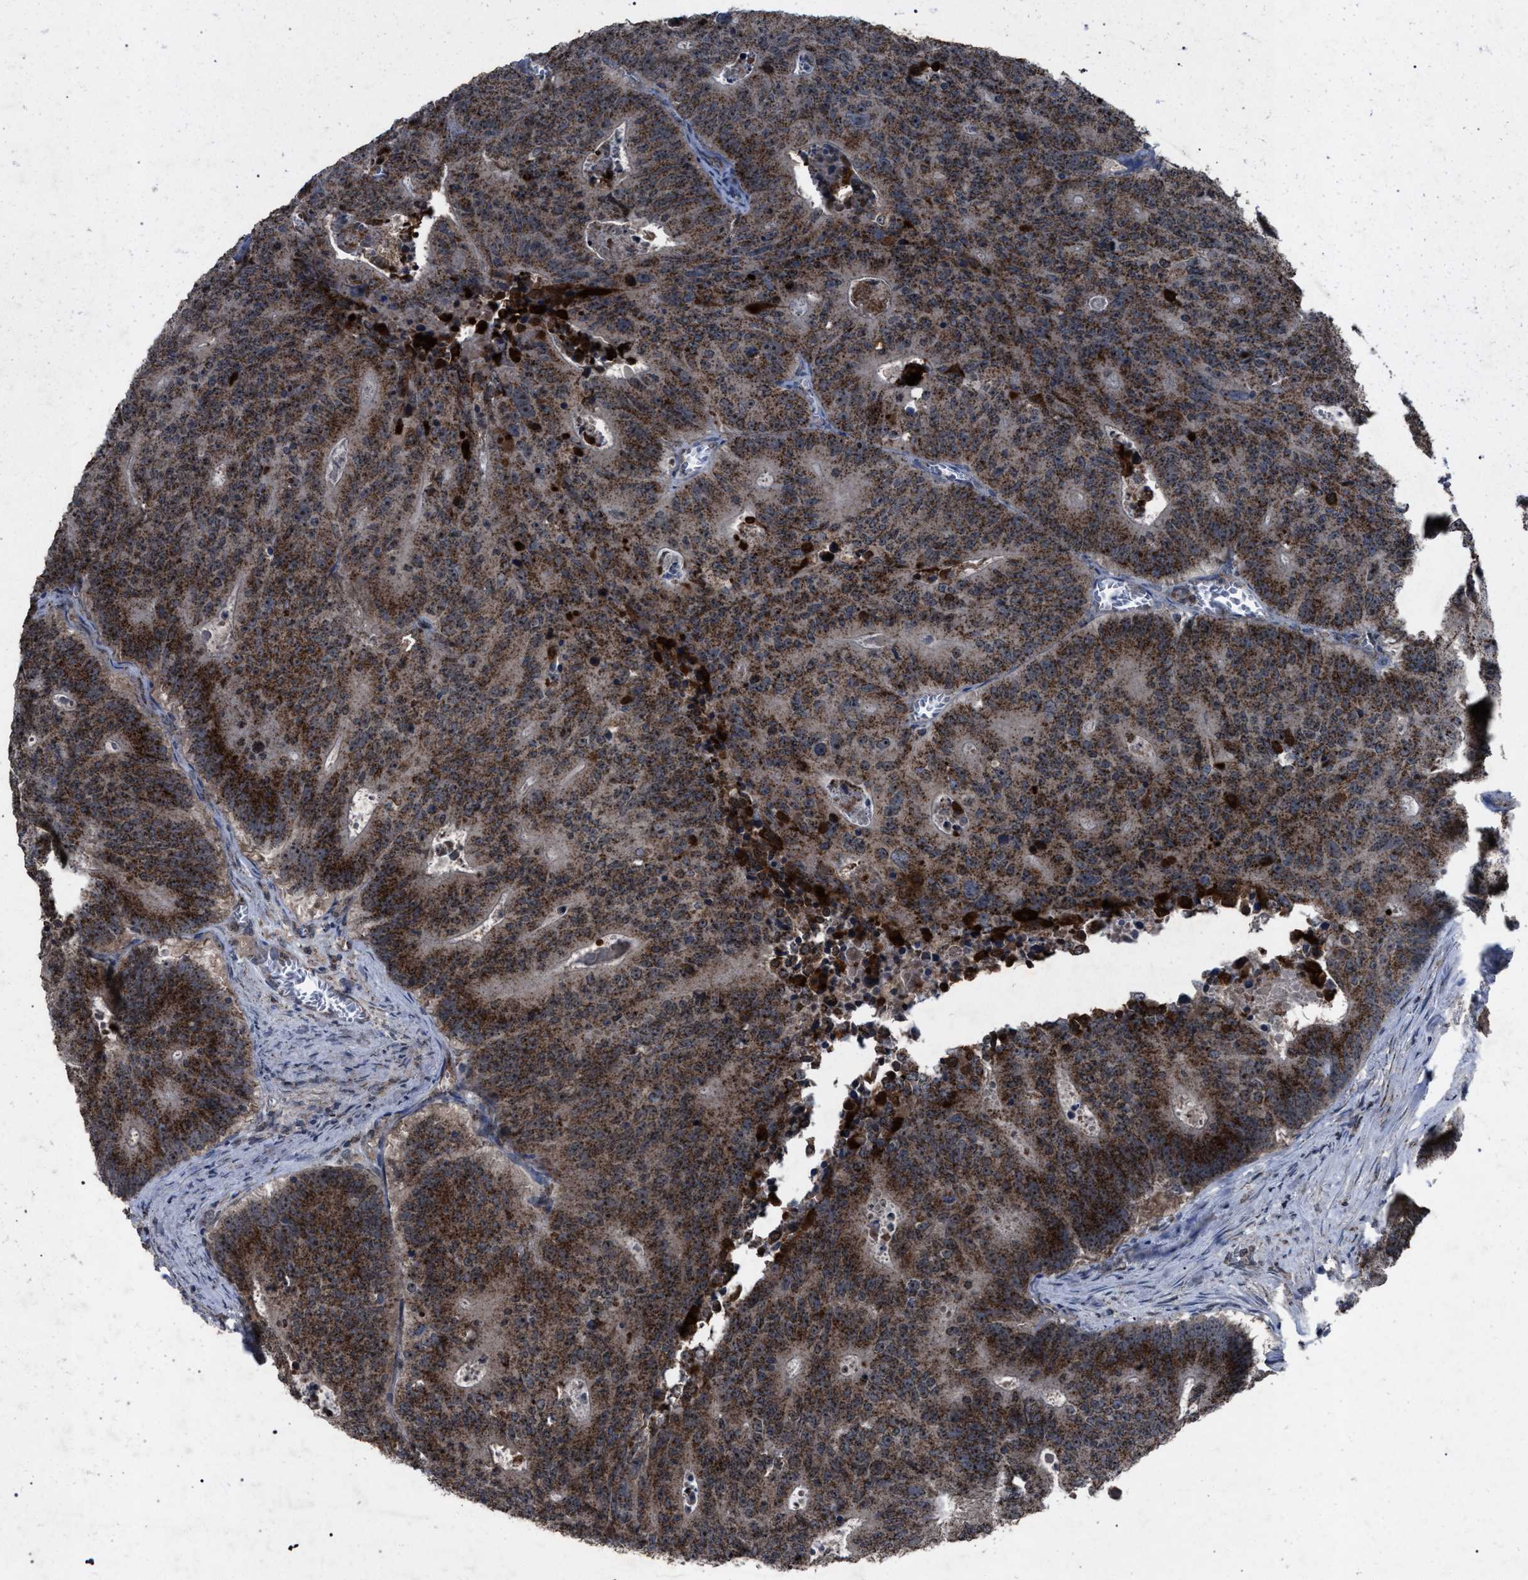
{"staining": {"intensity": "moderate", "quantity": ">75%", "location": "cytoplasmic/membranous"}, "tissue": "colorectal cancer", "cell_type": "Tumor cells", "image_type": "cancer", "snomed": [{"axis": "morphology", "description": "Adenocarcinoma, NOS"}, {"axis": "topography", "description": "Colon"}], "caption": "This micrograph displays immunohistochemistry (IHC) staining of colorectal cancer, with medium moderate cytoplasmic/membranous expression in approximately >75% of tumor cells.", "gene": "HSD17B4", "patient": {"sex": "male", "age": 87}}